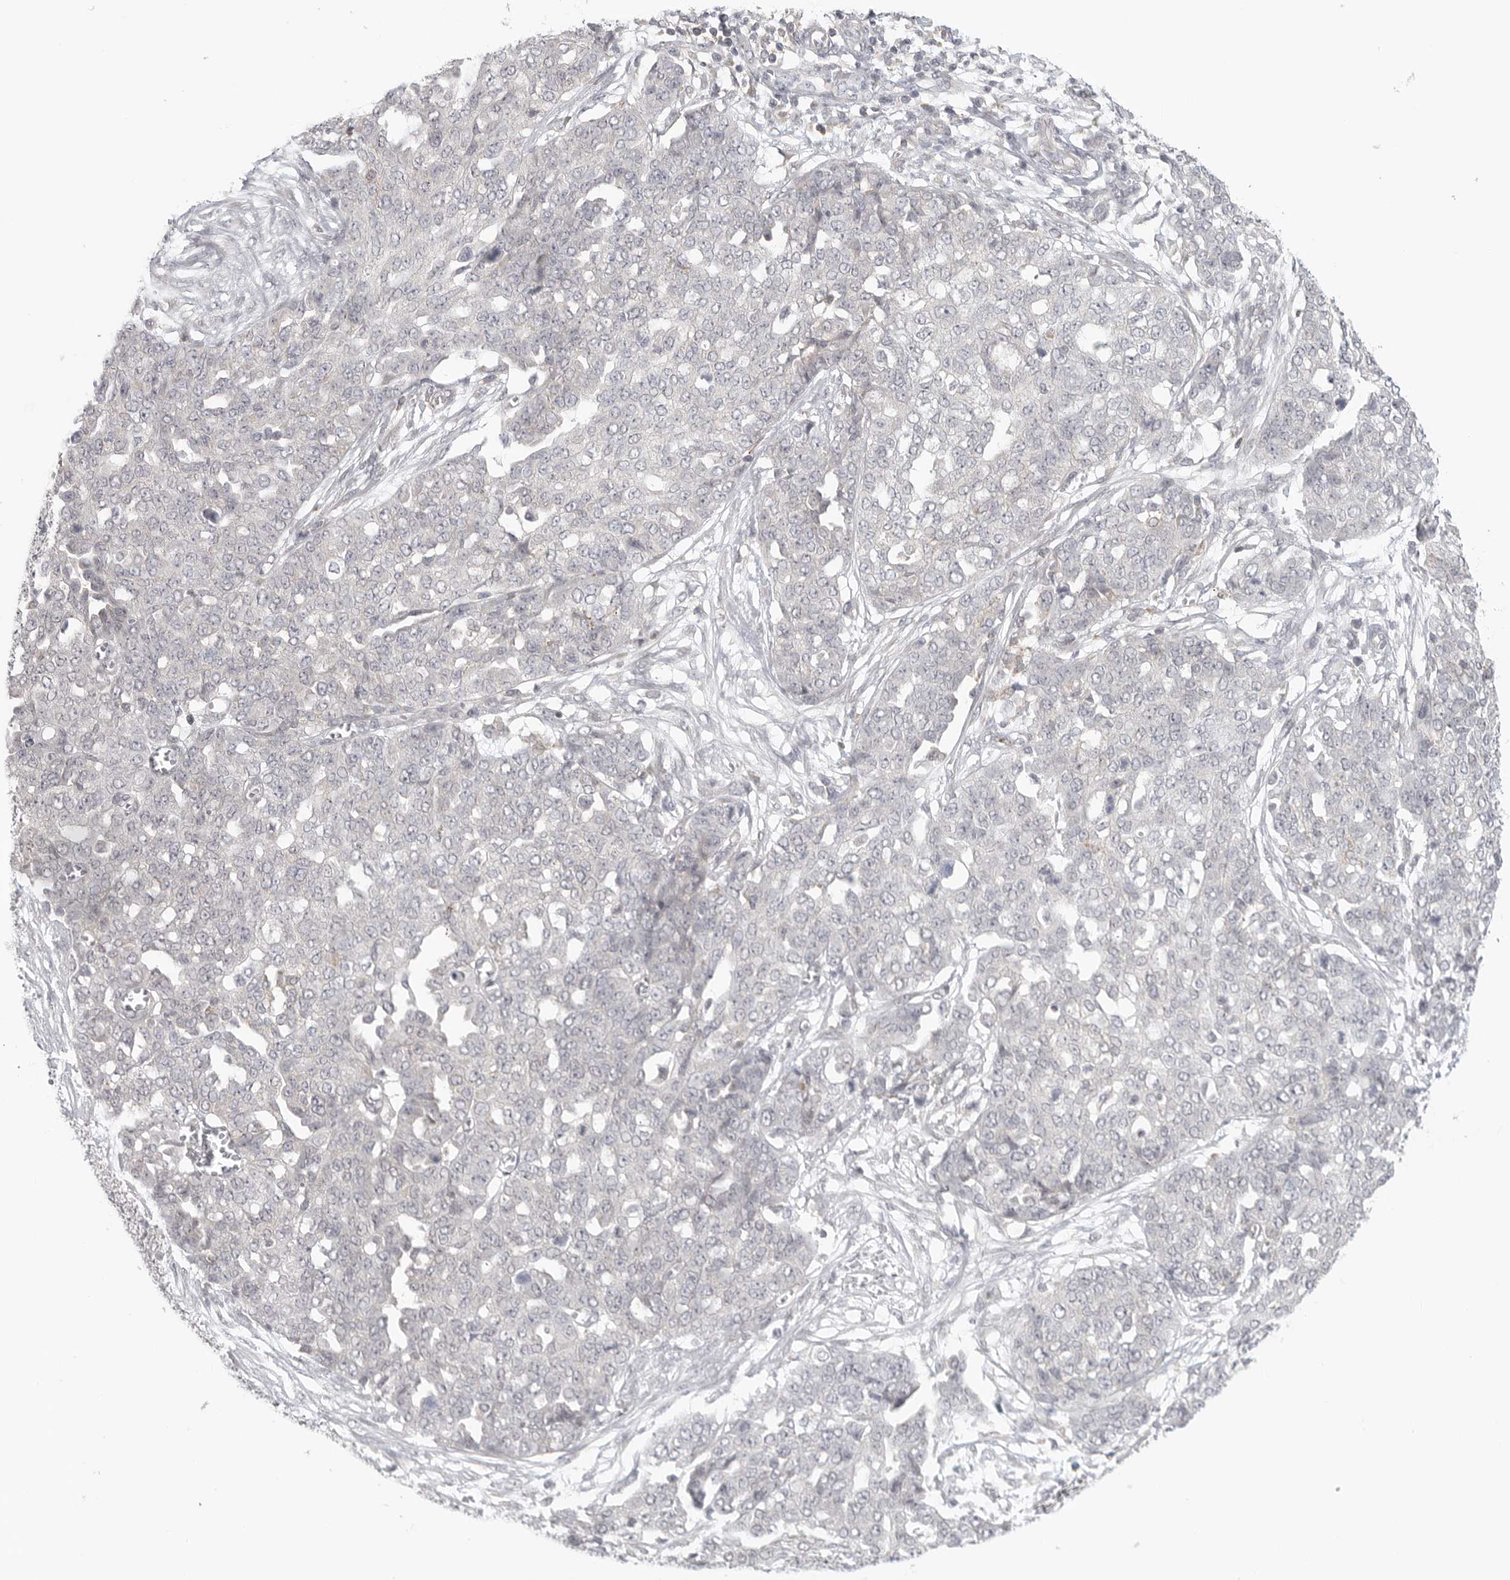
{"staining": {"intensity": "negative", "quantity": "none", "location": "none"}, "tissue": "ovarian cancer", "cell_type": "Tumor cells", "image_type": "cancer", "snomed": [{"axis": "morphology", "description": "Cystadenocarcinoma, serous, NOS"}, {"axis": "topography", "description": "Soft tissue"}, {"axis": "topography", "description": "Ovary"}], "caption": "An IHC histopathology image of ovarian cancer is shown. There is no staining in tumor cells of ovarian cancer.", "gene": "HDAC6", "patient": {"sex": "female", "age": 57}}